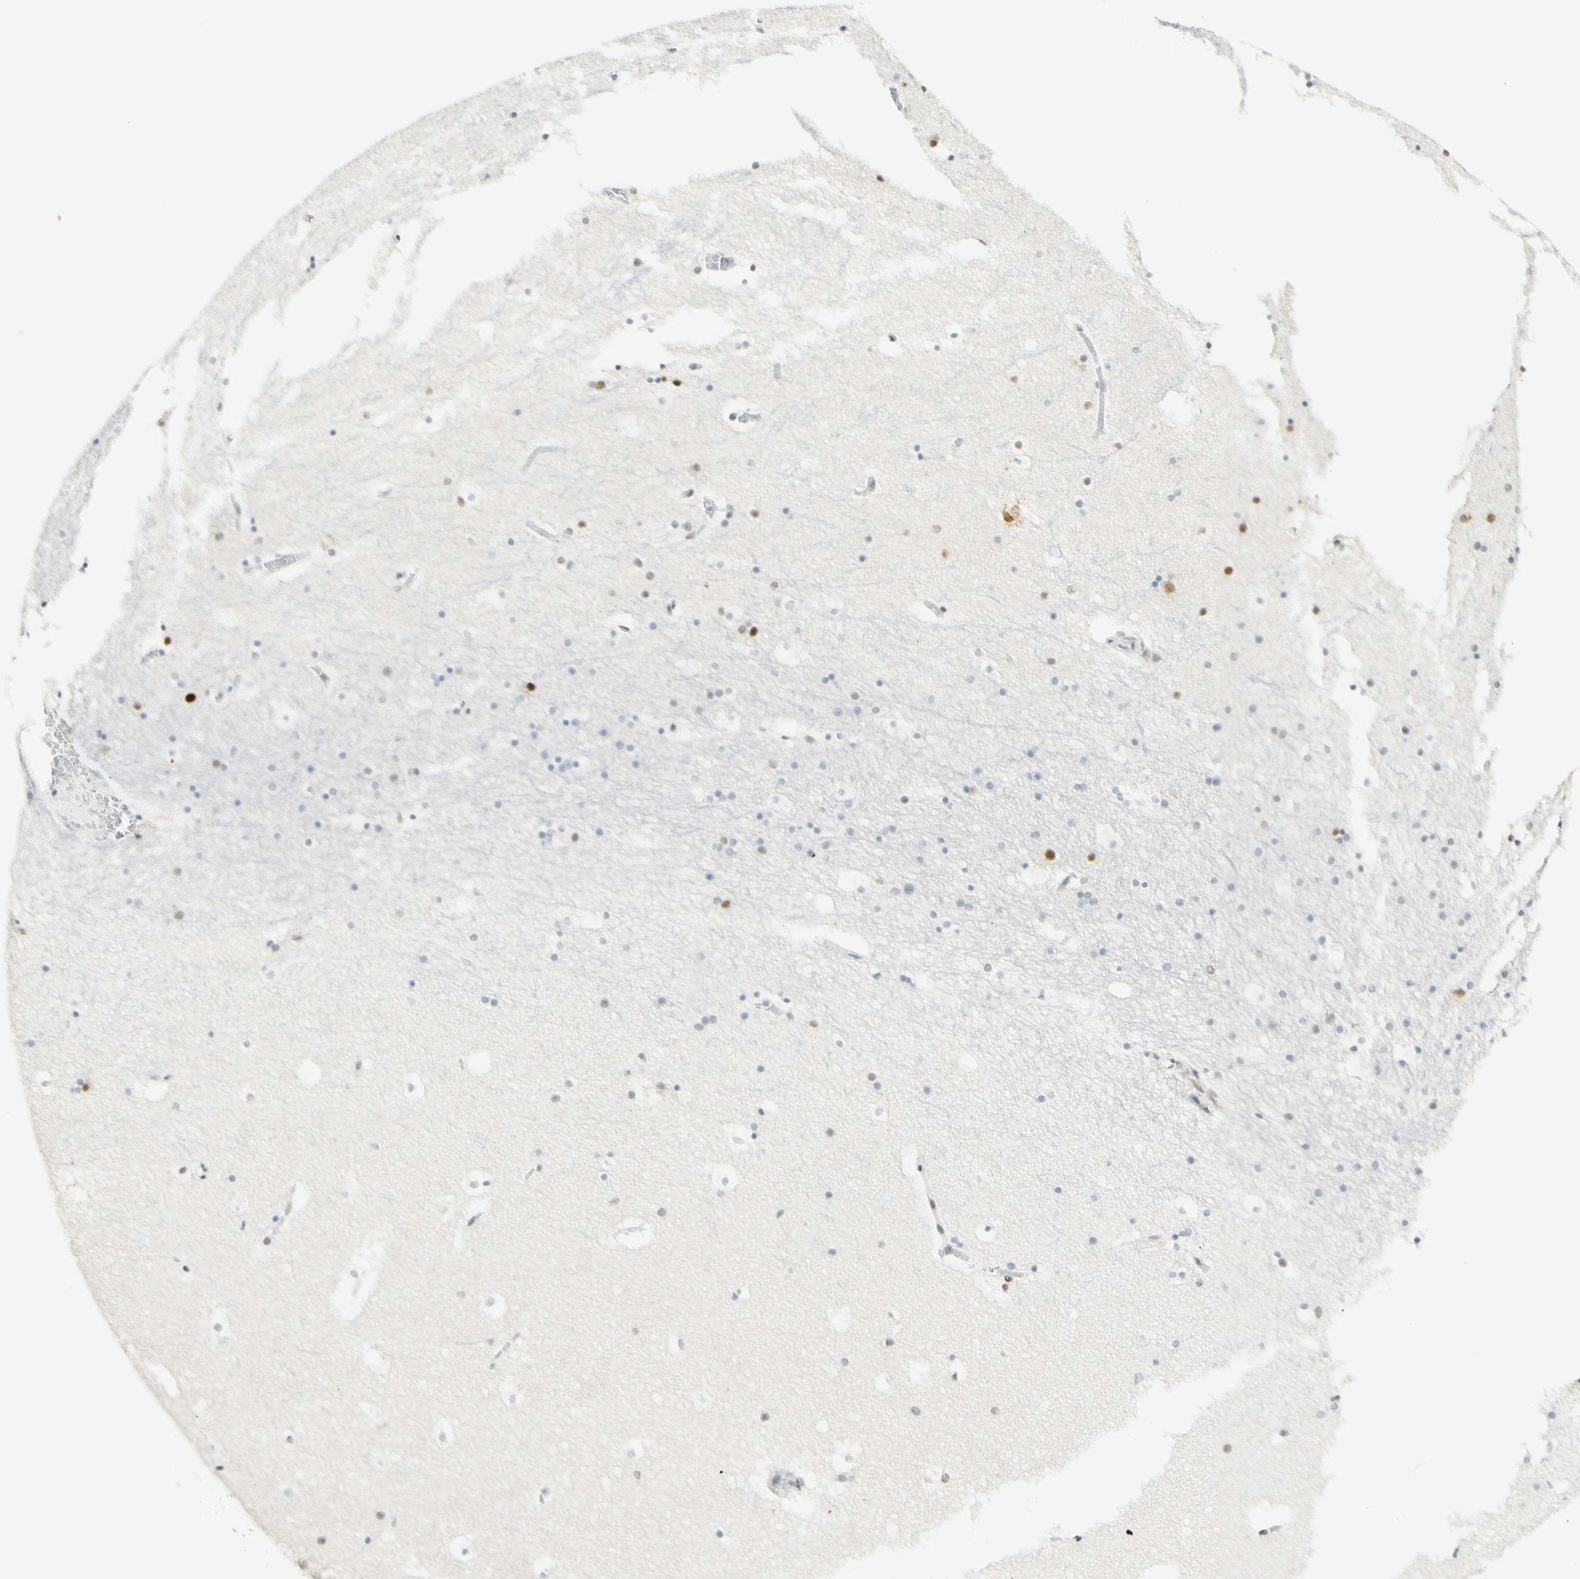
{"staining": {"intensity": "weak", "quantity": ">75%", "location": "nuclear"}, "tissue": "hippocampus", "cell_type": "Glial cells", "image_type": "normal", "snomed": [{"axis": "morphology", "description": "Normal tissue, NOS"}, {"axis": "topography", "description": "Hippocampus"}], "caption": "Hippocampus stained for a protein exhibits weak nuclear positivity in glial cells. Nuclei are stained in blue.", "gene": "PMS2", "patient": {"sex": "male", "age": 45}}